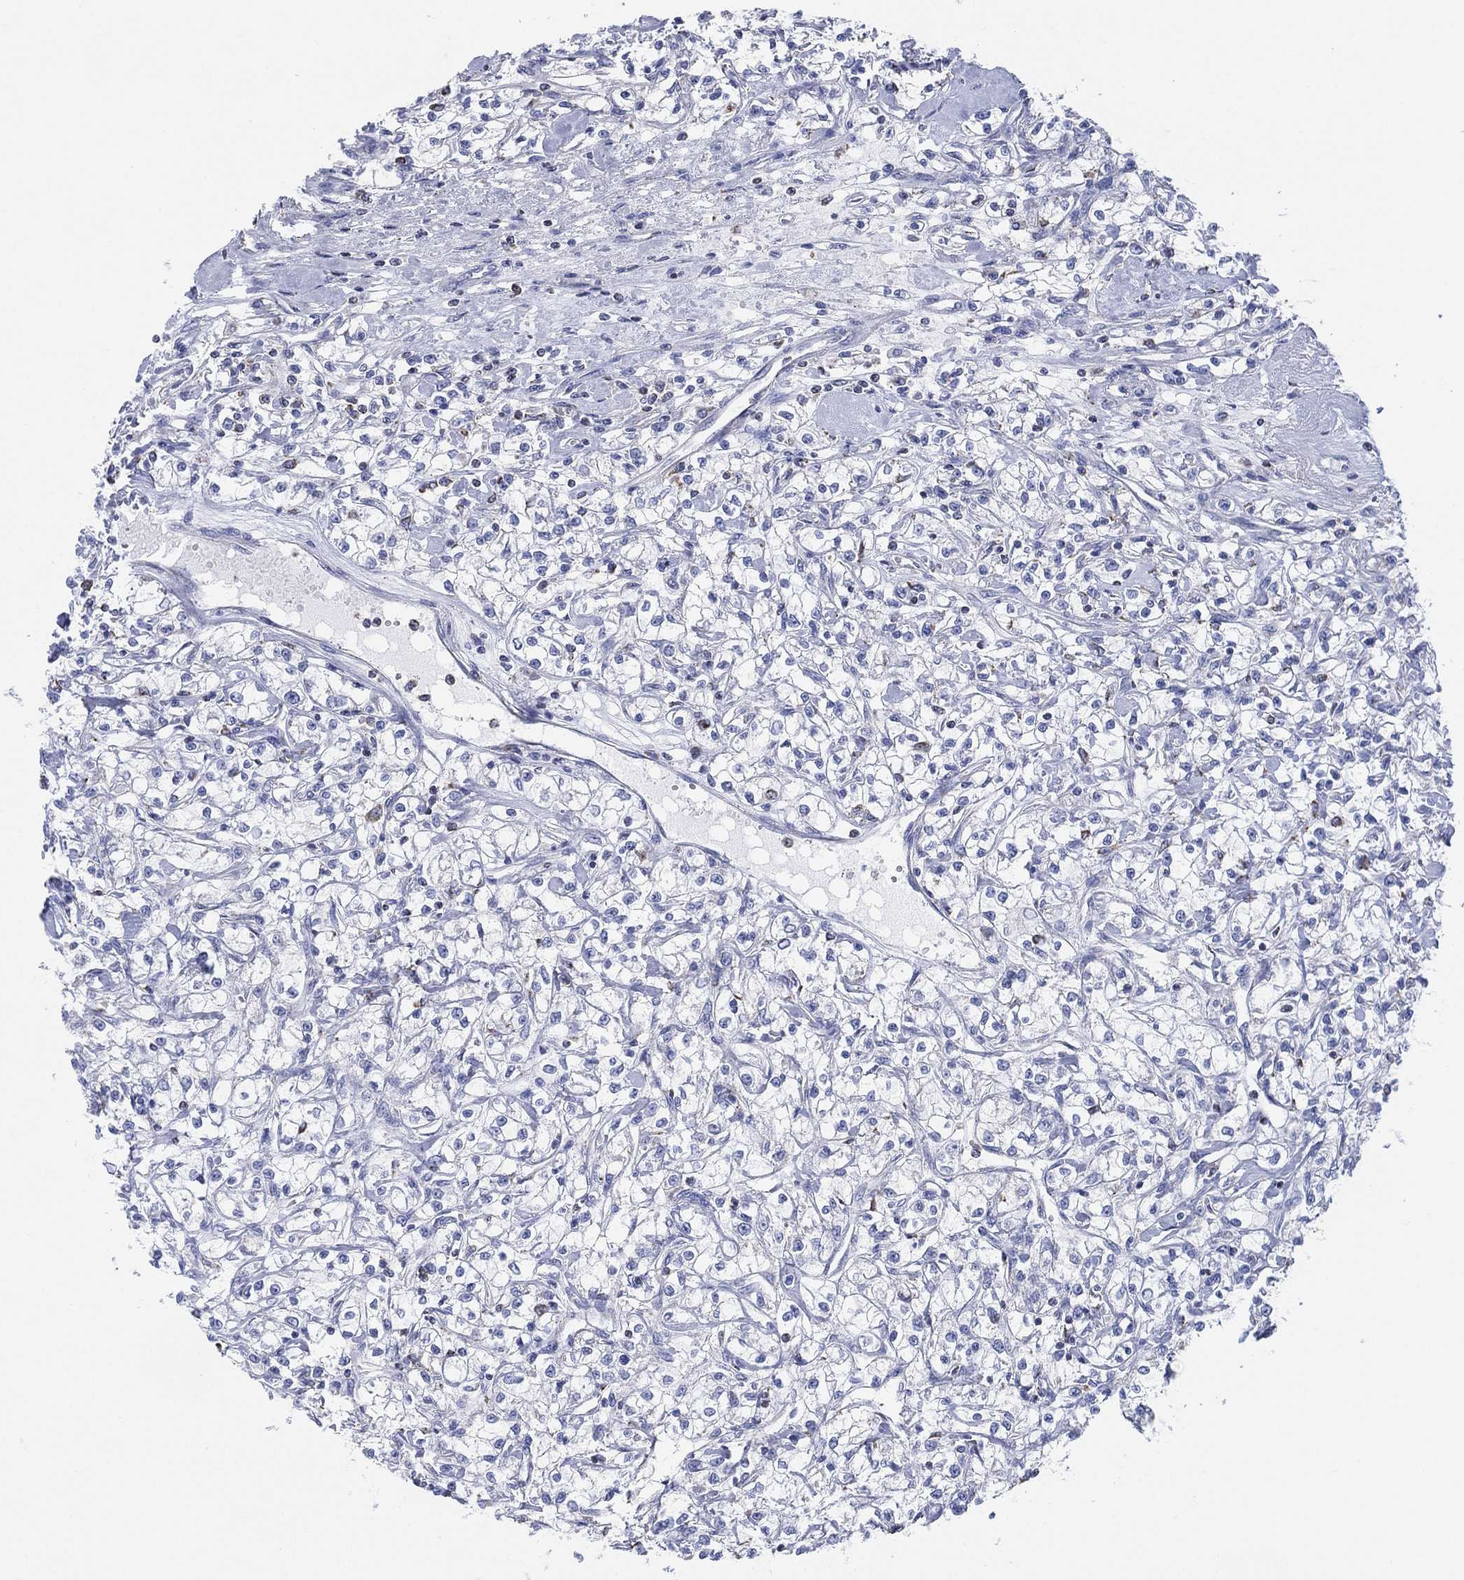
{"staining": {"intensity": "negative", "quantity": "none", "location": "none"}, "tissue": "renal cancer", "cell_type": "Tumor cells", "image_type": "cancer", "snomed": [{"axis": "morphology", "description": "Adenocarcinoma, NOS"}, {"axis": "topography", "description": "Kidney"}], "caption": "Image shows no protein expression in tumor cells of adenocarcinoma (renal) tissue.", "gene": "CFTR", "patient": {"sex": "female", "age": 59}}